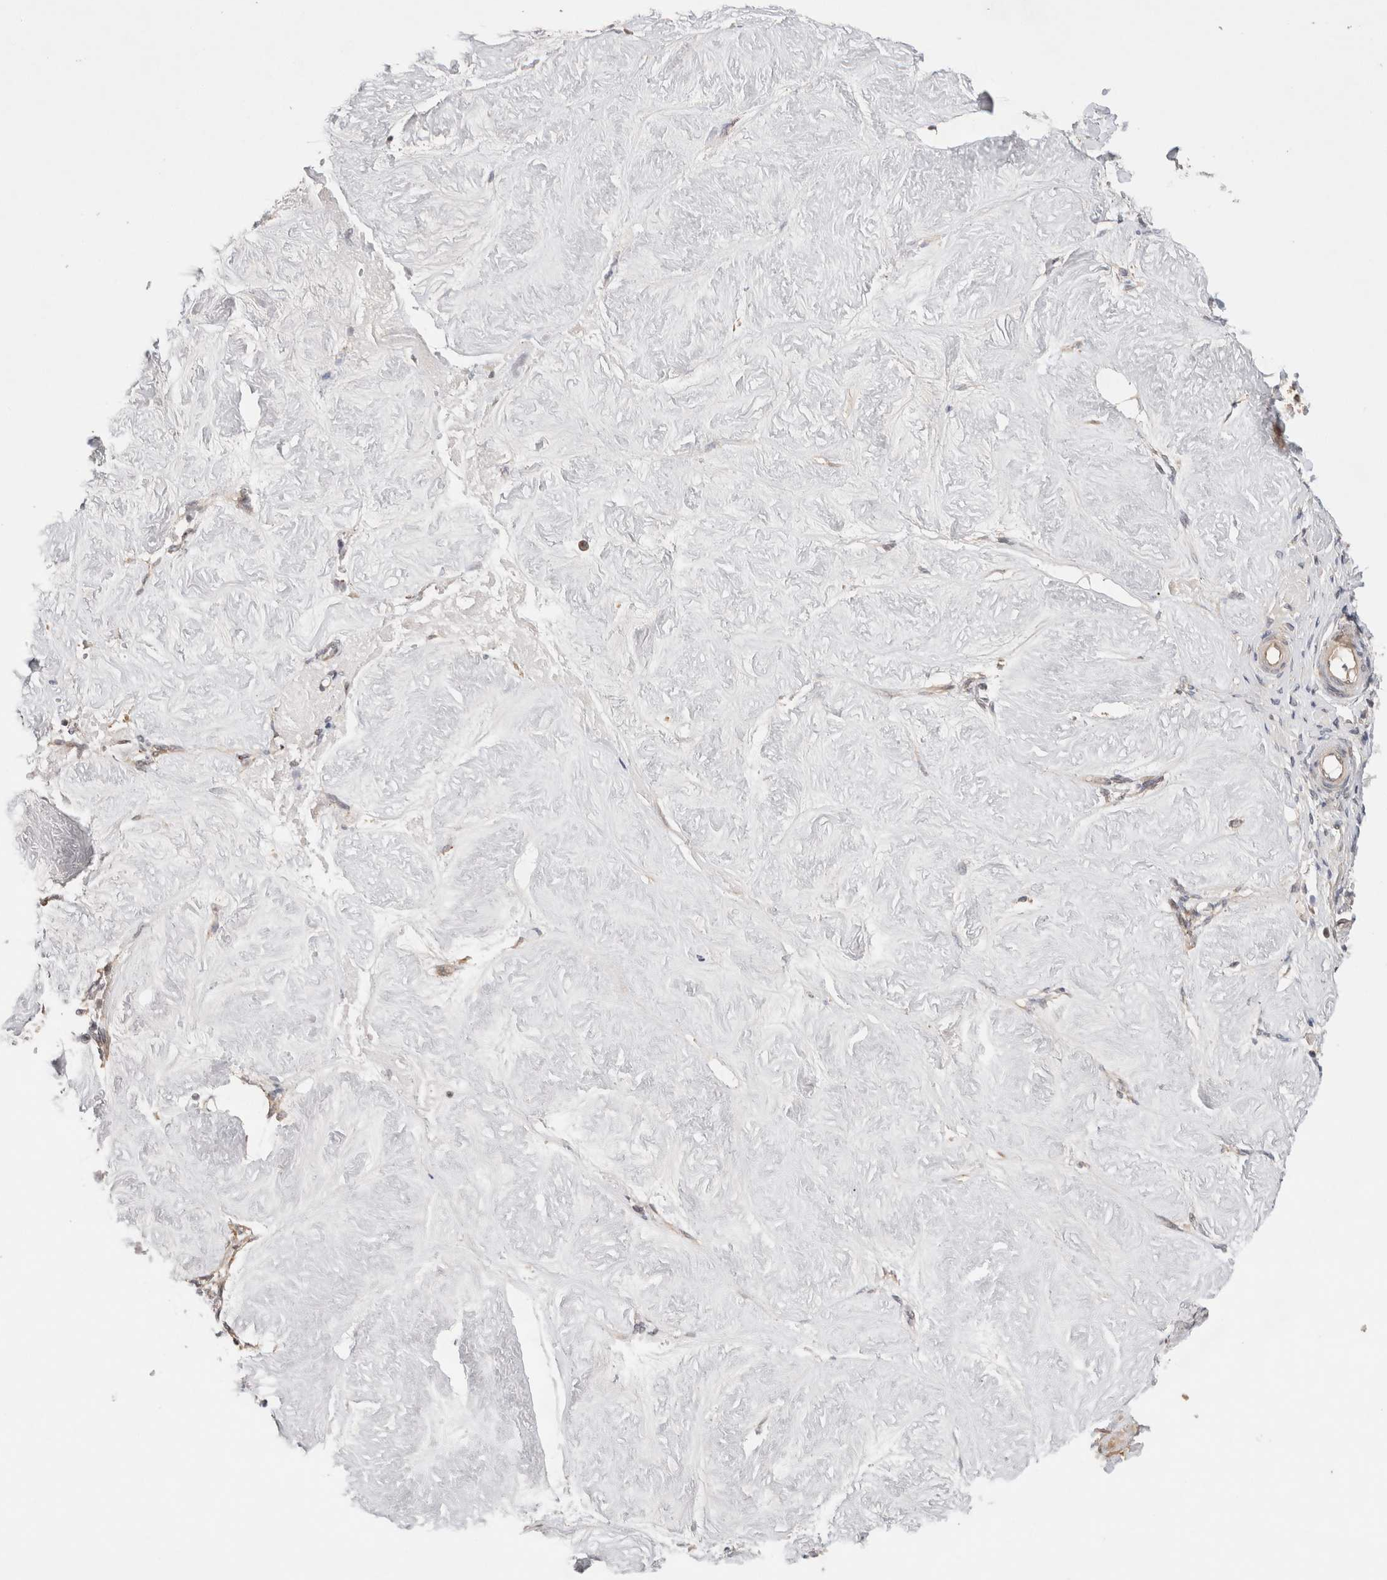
{"staining": {"intensity": "weak", "quantity": ">75%", "location": "cytoplasmic/membranous"}, "tissue": "adipose tissue", "cell_type": "Adipocytes", "image_type": "normal", "snomed": [{"axis": "morphology", "description": "Normal tissue, NOS"}, {"axis": "topography", "description": "Vascular tissue"}, {"axis": "topography", "description": "Fallopian tube"}, {"axis": "topography", "description": "Ovary"}], "caption": "This photomicrograph shows unremarkable adipose tissue stained with IHC to label a protein in brown. The cytoplasmic/membranous of adipocytes show weak positivity for the protein. Nuclei are counter-stained blue.", "gene": "VPS28", "patient": {"sex": "female", "age": 67}}